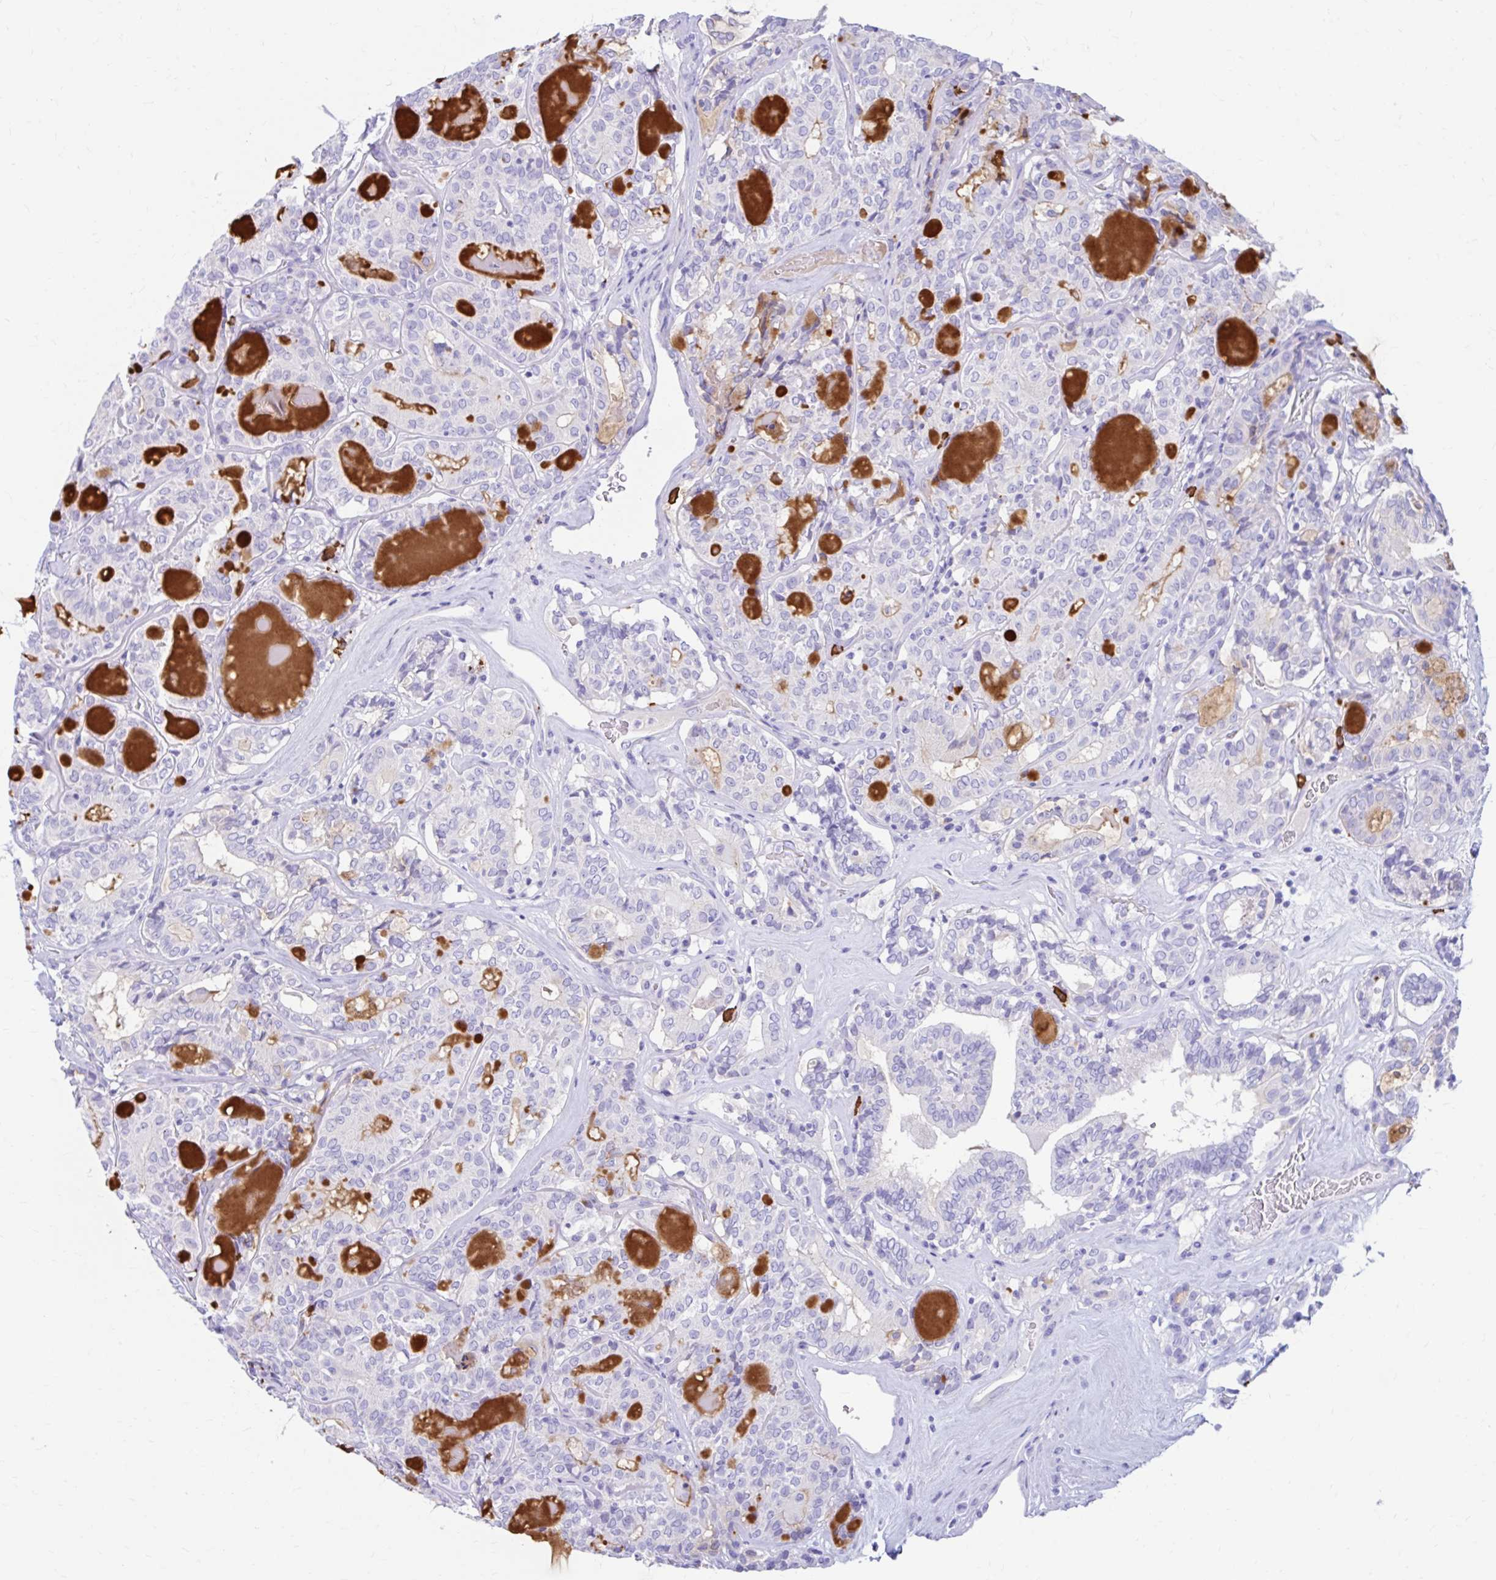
{"staining": {"intensity": "negative", "quantity": "none", "location": "none"}, "tissue": "thyroid cancer", "cell_type": "Tumor cells", "image_type": "cancer", "snomed": [{"axis": "morphology", "description": "Papillary adenocarcinoma, NOS"}, {"axis": "topography", "description": "Thyroid gland"}], "caption": "Immunohistochemistry (IHC) histopathology image of thyroid papillary adenocarcinoma stained for a protein (brown), which shows no expression in tumor cells.", "gene": "NSG2", "patient": {"sex": "female", "age": 72}}